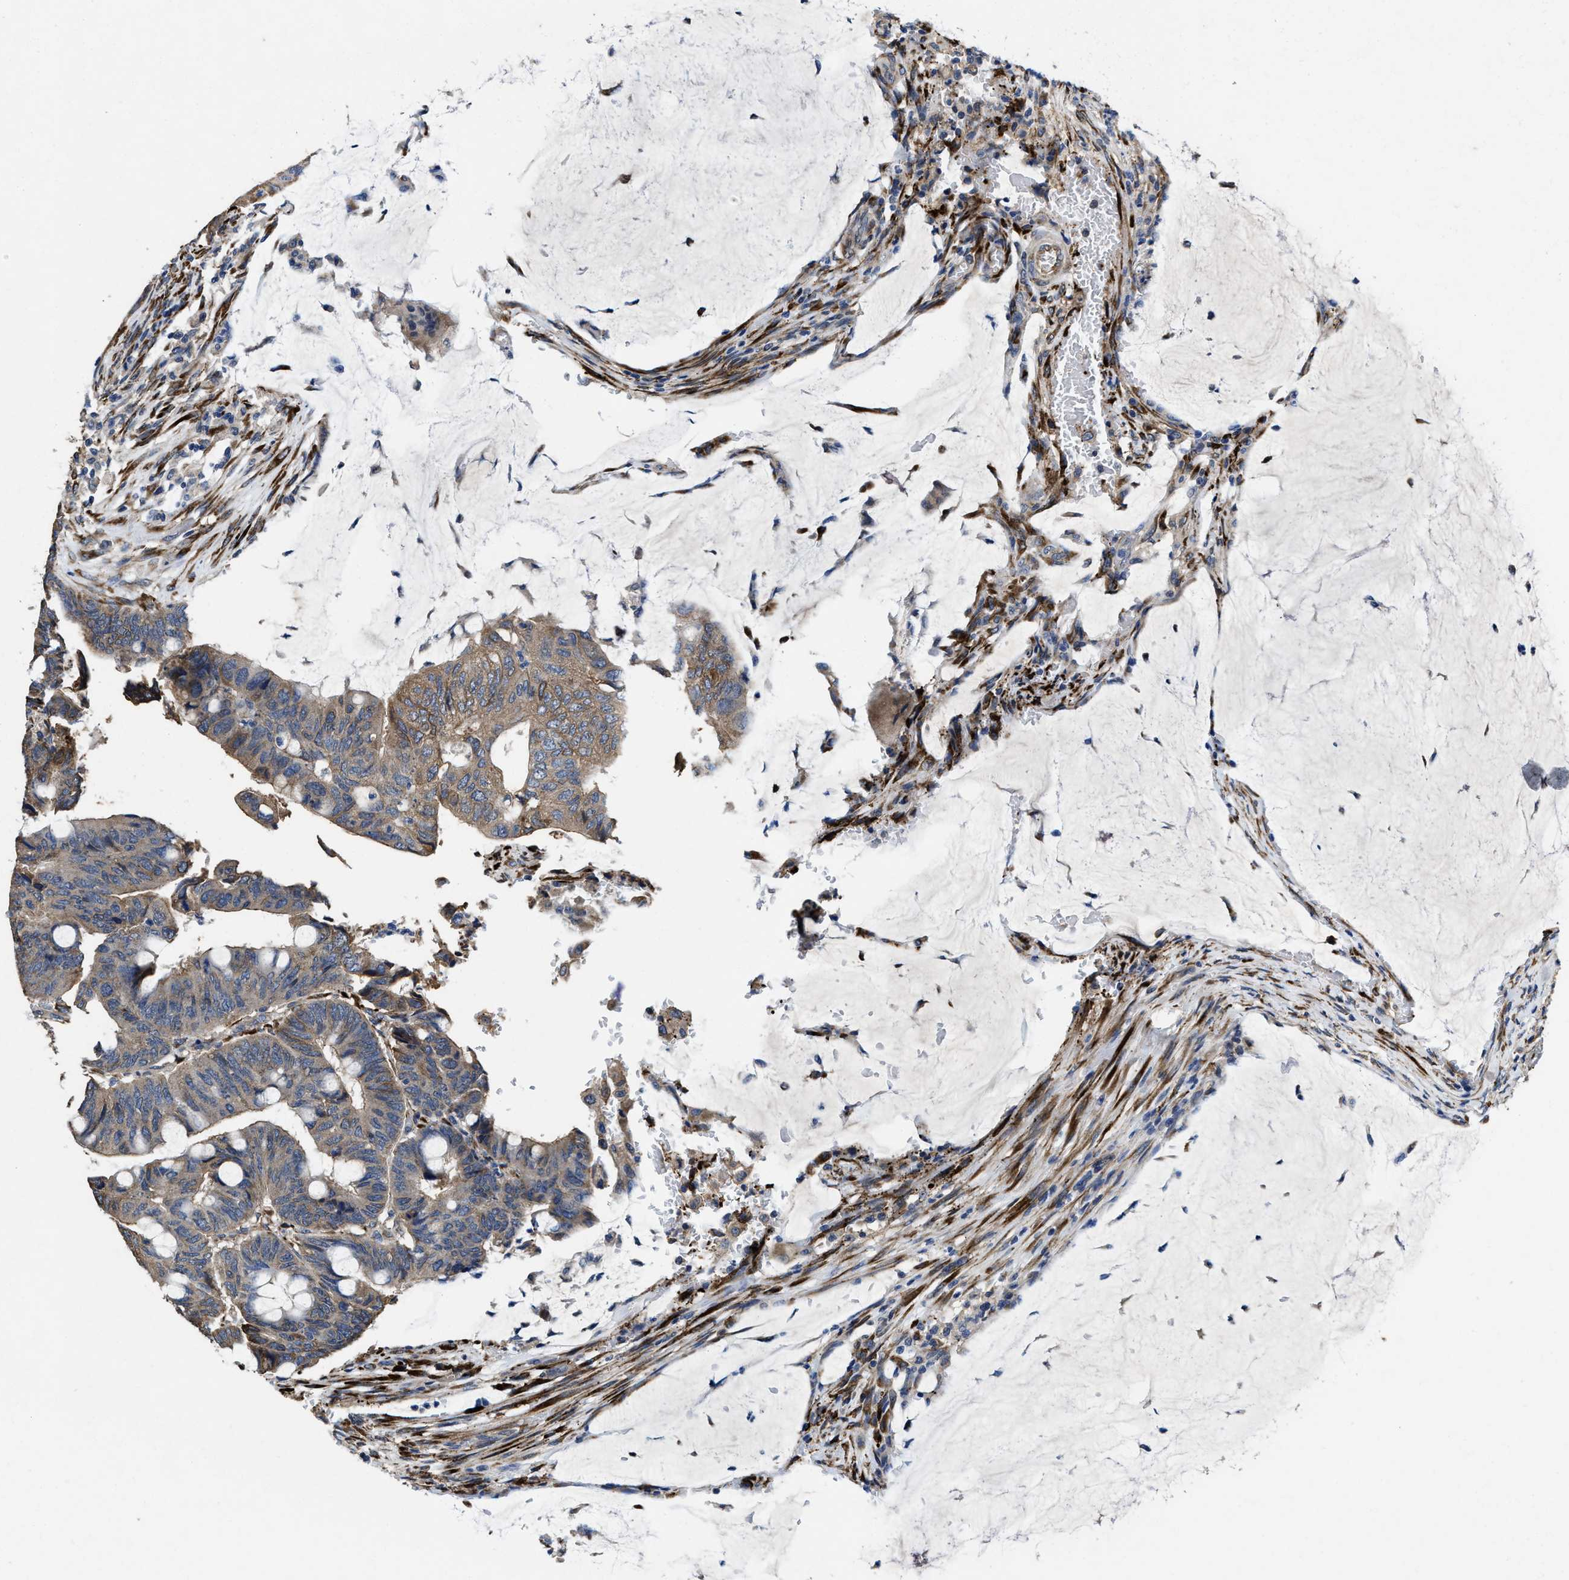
{"staining": {"intensity": "weak", "quantity": ">75%", "location": "cytoplasmic/membranous"}, "tissue": "colorectal cancer", "cell_type": "Tumor cells", "image_type": "cancer", "snomed": [{"axis": "morphology", "description": "Normal tissue, NOS"}, {"axis": "morphology", "description": "Adenocarcinoma, NOS"}, {"axis": "topography", "description": "Rectum"}, {"axis": "topography", "description": "Peripheral nerve tissue"}], "caption": "Weak cytoplasmic/membranous protein staining is identified in about >75% of tumor cells in colorectal cancer.", "gene": "IDNK", "patient": {"sex": "male", "age": 92}}